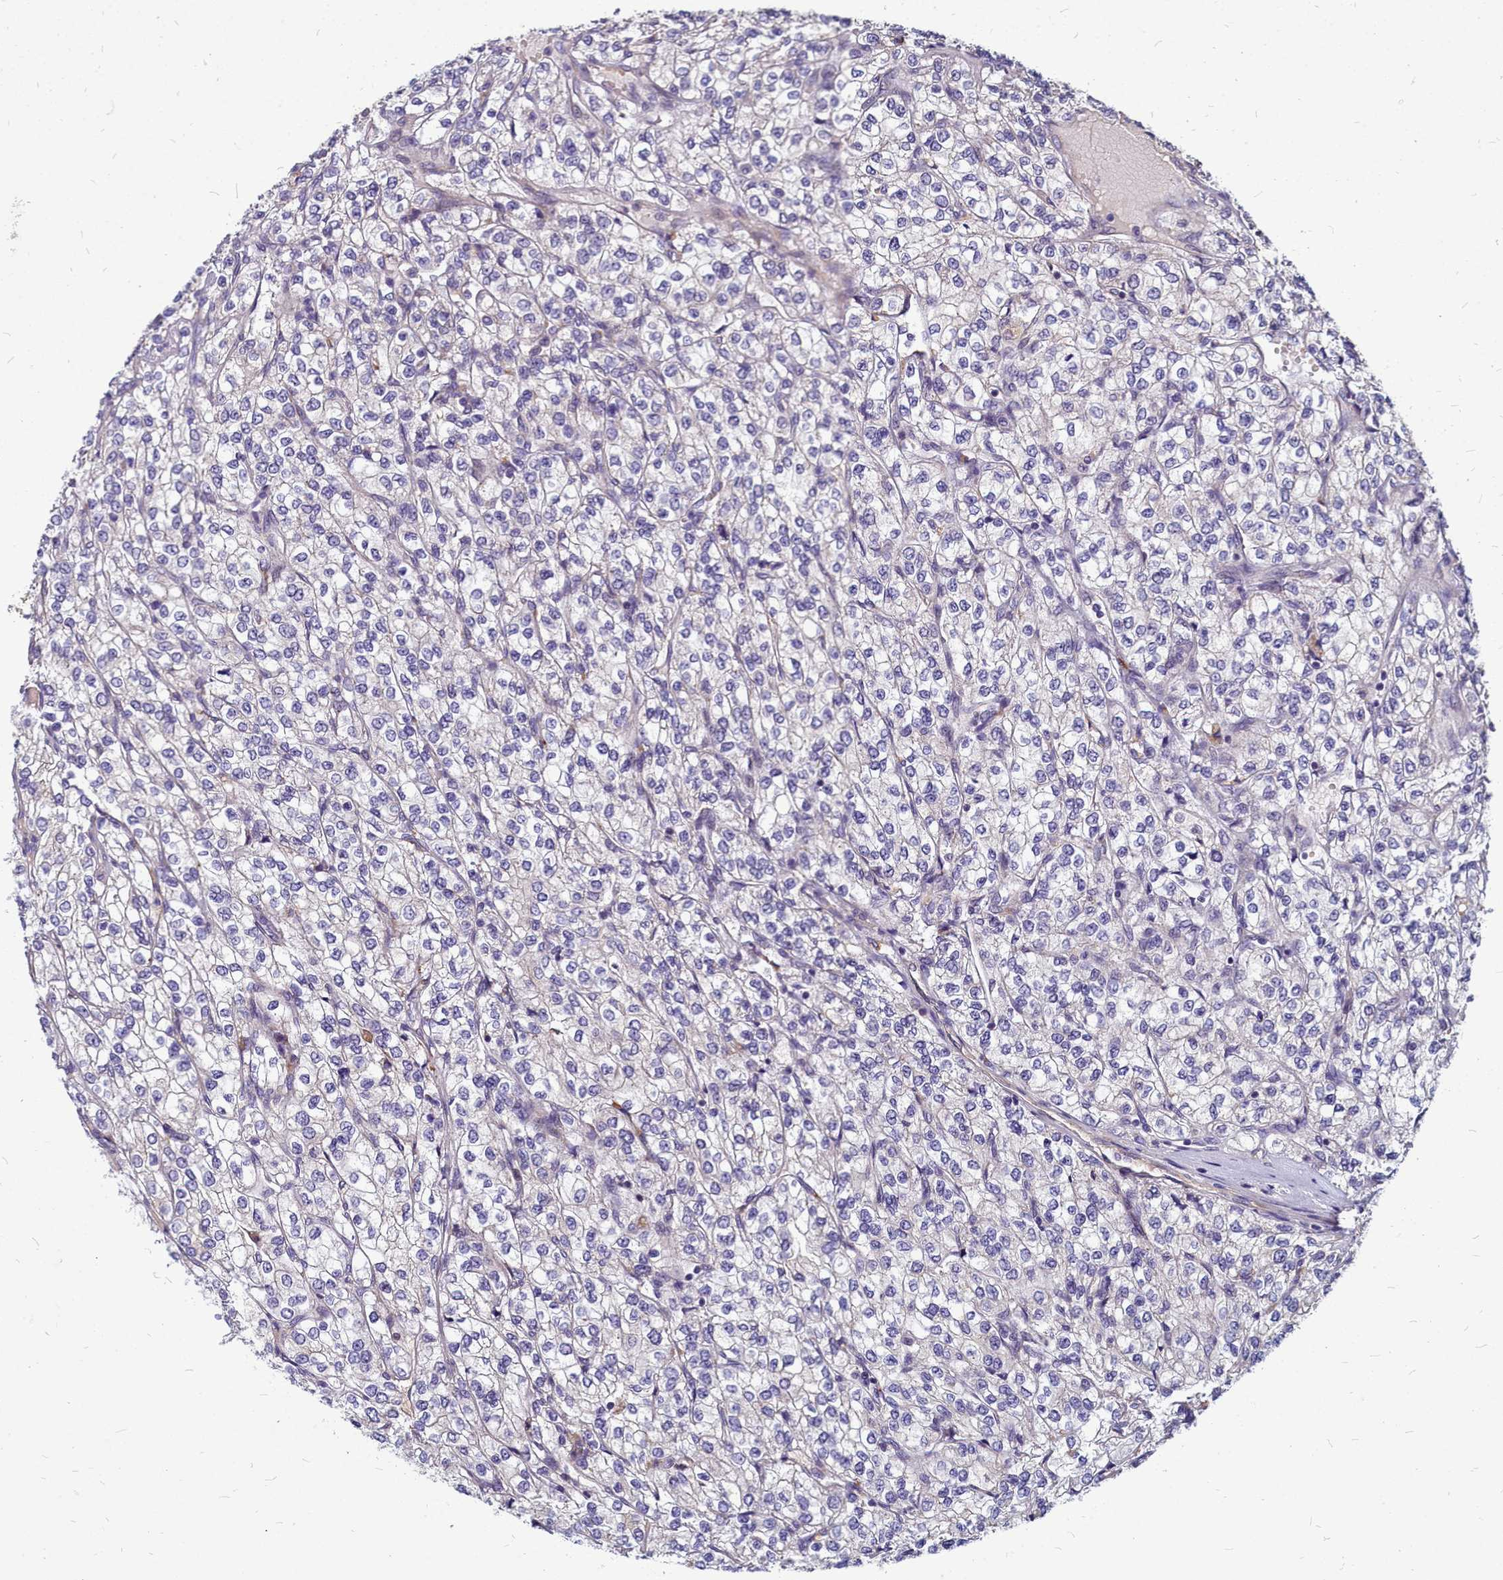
{"staining": {"intensity": "negative", "quantity": "none", "location": "none"}, "tissue": "renal cancer", "cell_type": "Tumor cells", "image_type": "cancer", "snomed": [{"axis": "morphology", "description": "Adenocarcinoma, NOS"}, {"axis": "topography", "description": "Kidney"}], "caption": "DAB (3,3'-diaminobenzidine) immunohistochemical staining of adenocarcinoma (renal) exhibits no significant positivity in tumor cells. (DAB immunohistochemistry visualized using brightfield microscopy, high magnification).", "gene": "SMPD4", "patient": {"sex": "male", "age": 80}}